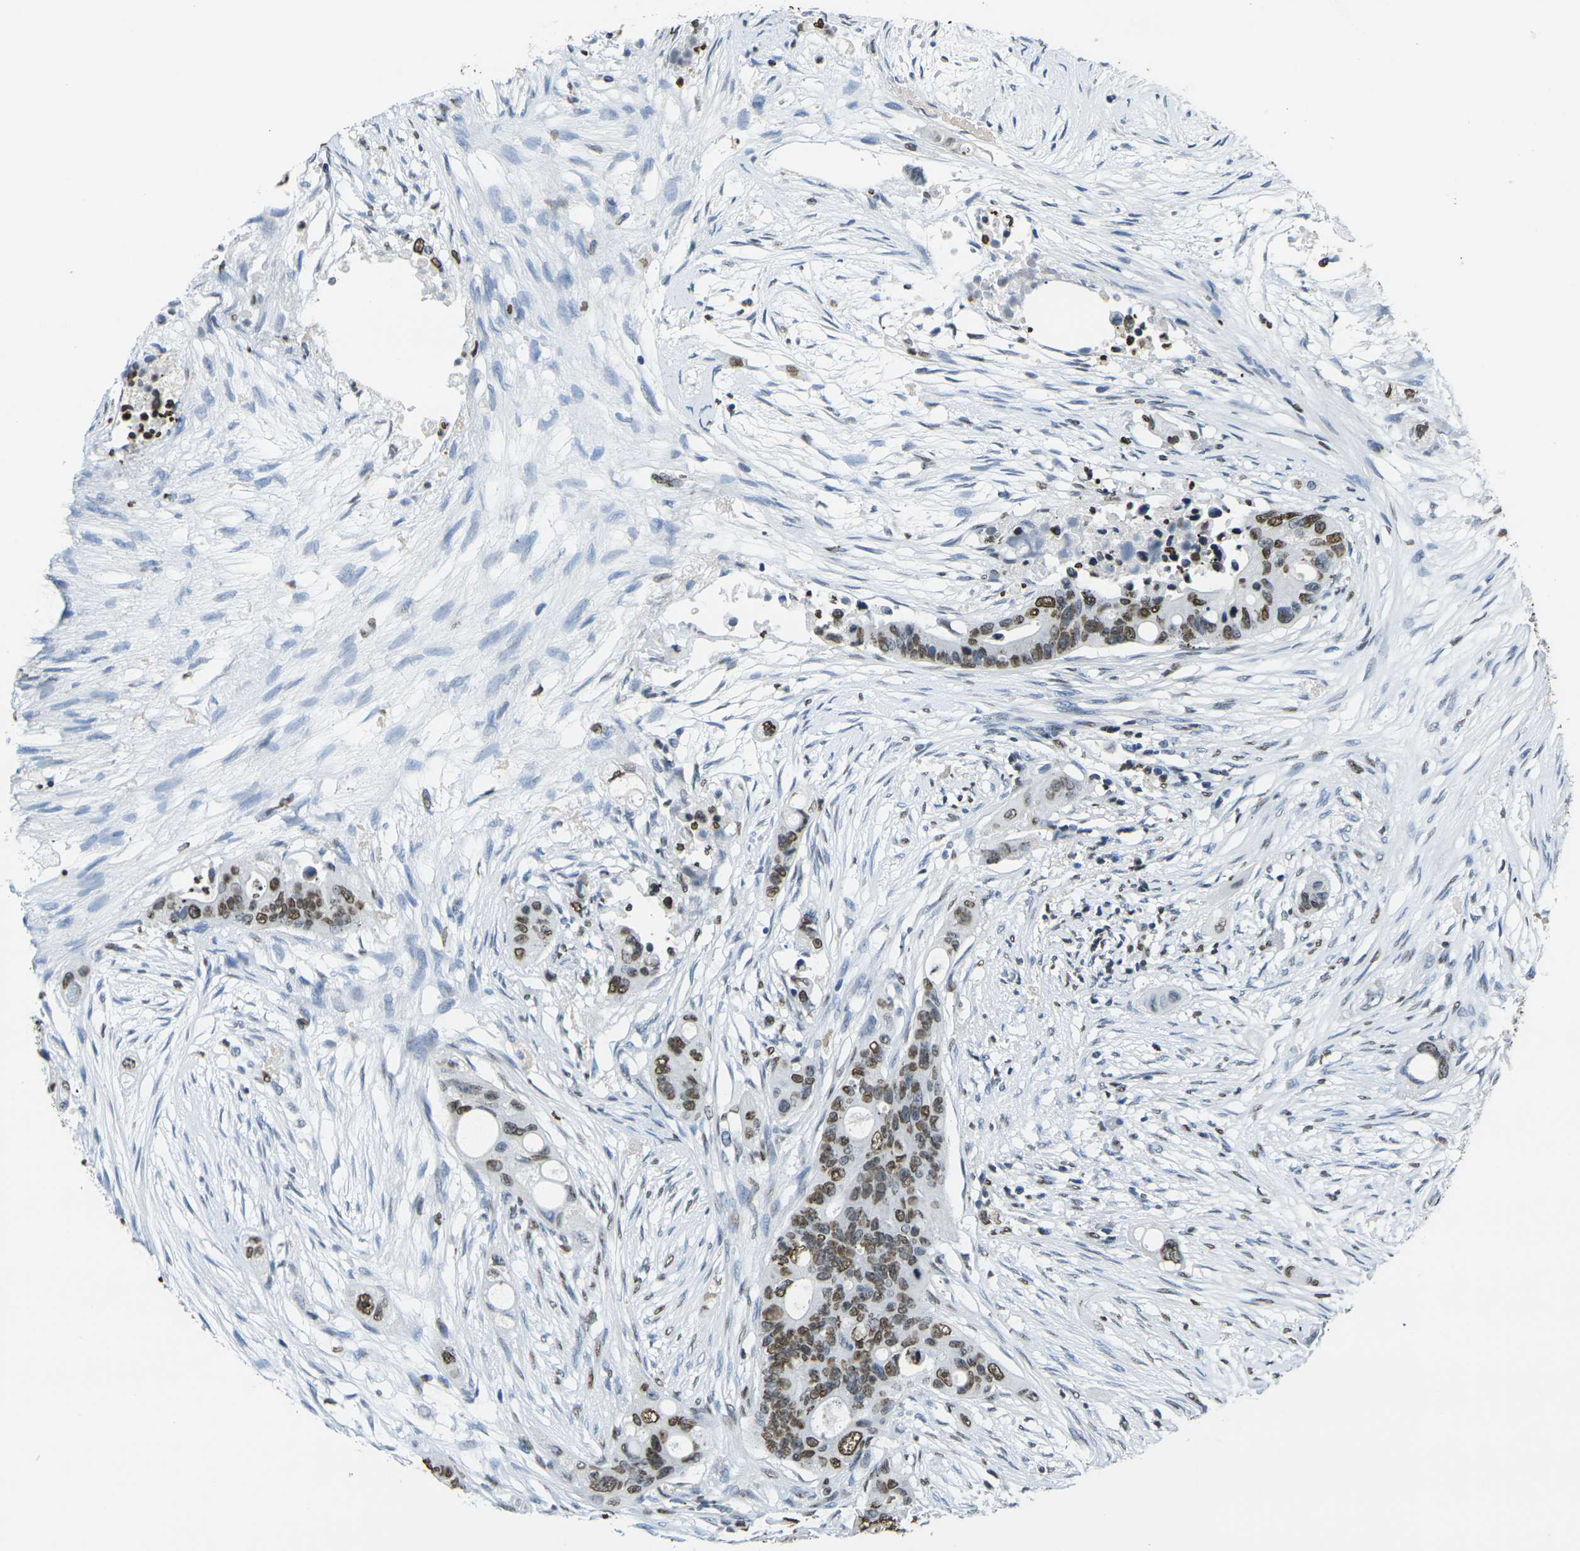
{"staining": {"intensity": "strong", "quantity": "25%-75%", "location": "nuclear"}, "tissue": "colorectal cancer", "cell_type": "Tumor cells", "image_type": "cancer", "snomed": [{"axis": "morphology", "description": "Adenocarcinoma, NOS"}, {"axis": "topography", "description": "Colon"}], "caption": "Approximately 25%-75% of tumor cells in colorectal cancer display strong nuclear protein positivity as visualized by brown immunohistochemical staining.", "gene": "DRAXIN", "patient": {"sex": "female", "age": 57}}